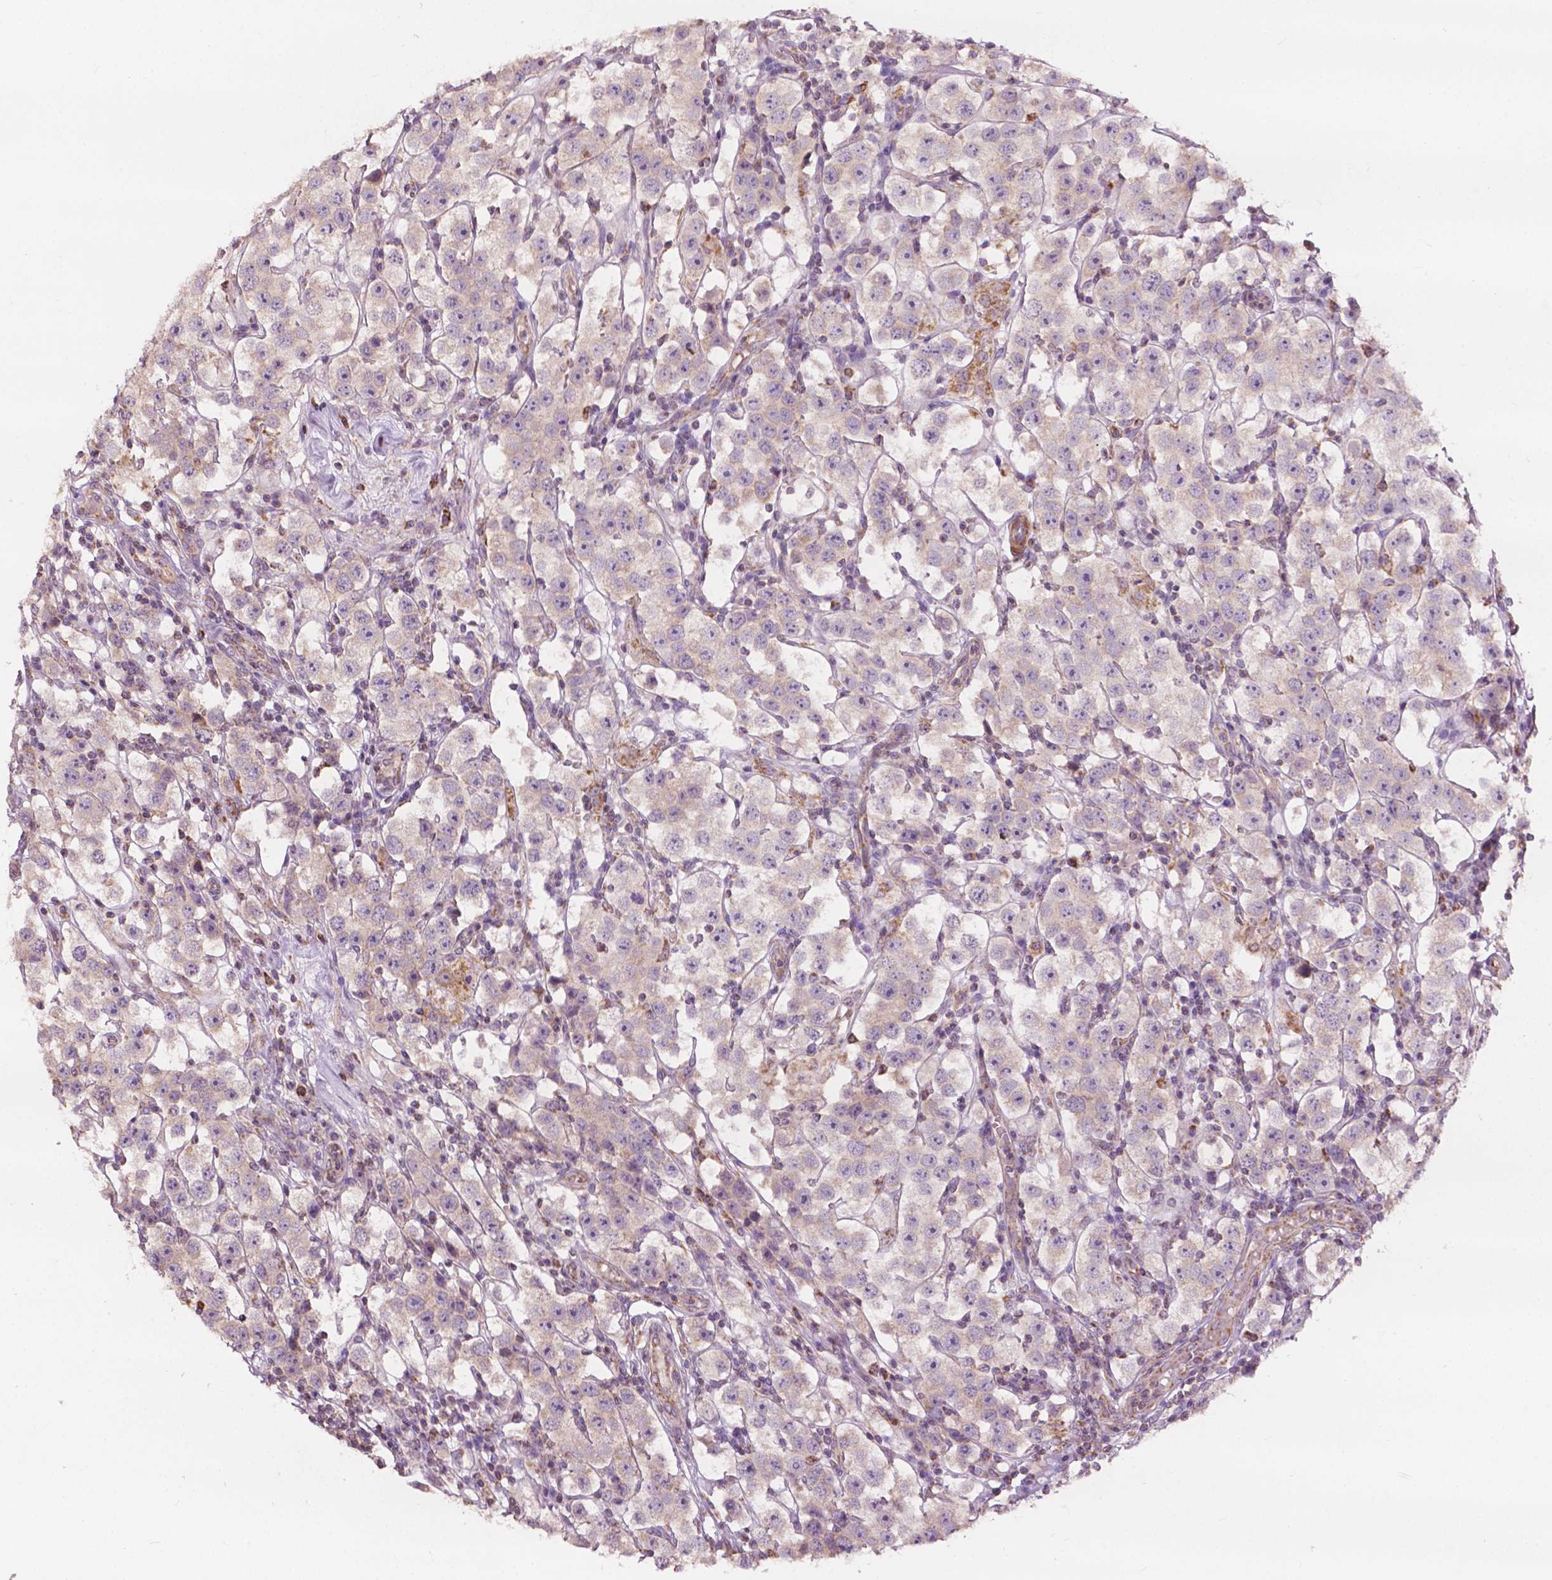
{"staining": {"intensity": "weak", "quantity": "25%-75%", "location": "cytoplasmic/membranous"}, "tissue": "testis cancer", "cell_type": "Tumor cells", "image_type": "cancer", "snomed": [{"axis": "morphology", "description": "Seminoma, NOS"}, {"axis": "topography", "description": "Testis"}], "caption": "A low amount of weak cytoplasmic/membranous expression is present in approximately 25%-75% of tumor cells in seminoma (testis) tissue. (Brightfield microscopy of DAB IHC at high magnification).", "gene": "NDUFA10", "patient": {"sex": "male", "age": 37}}